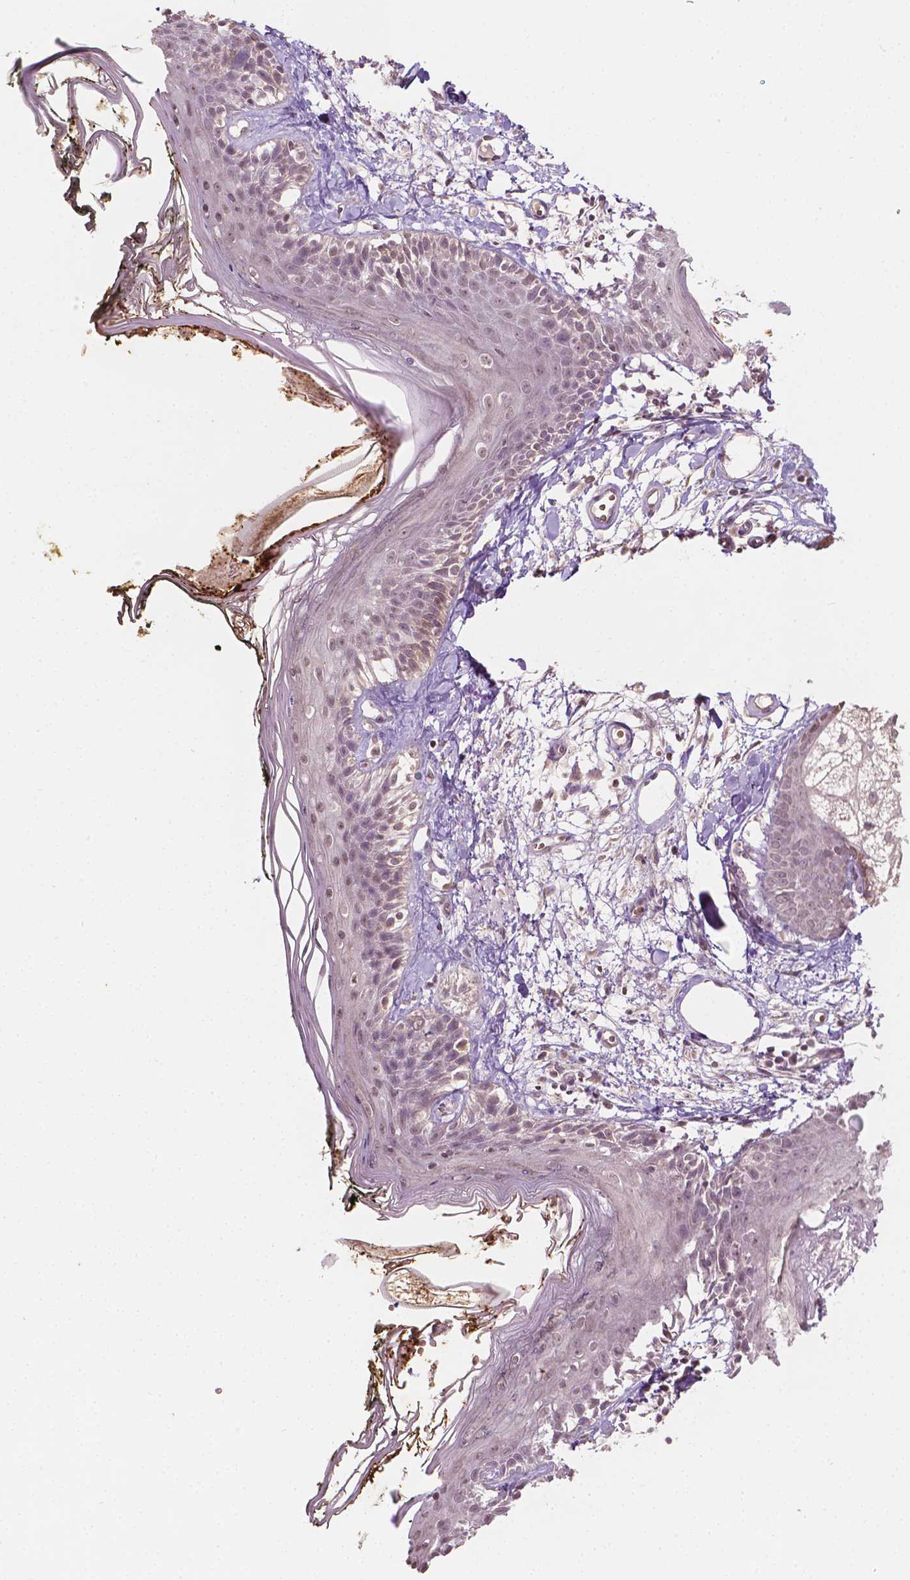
{"staining": {"intensity": "negative", "quantity": "none", "location": "none"}, "tissue": "skin", "cell_type": "Fibroblasts", "image_type": "normal", "snomed": [{"axis": "morphology", "description": "Normal tissue, NOS"}, {"axis": "topography", "description": "Skin"}], "caption": "High magnification brightfield microscopy of benign skin stained with DAB (brown) and counterstained with hematoxylin (blue): fibroblasts show no significant staining. (Brightfield microscopy of DAB (3,3'-diaminobenzidine) IHC at high magnification).", "gene": "NOS1AP", "patient": {"sex": "male", "age": 76}}